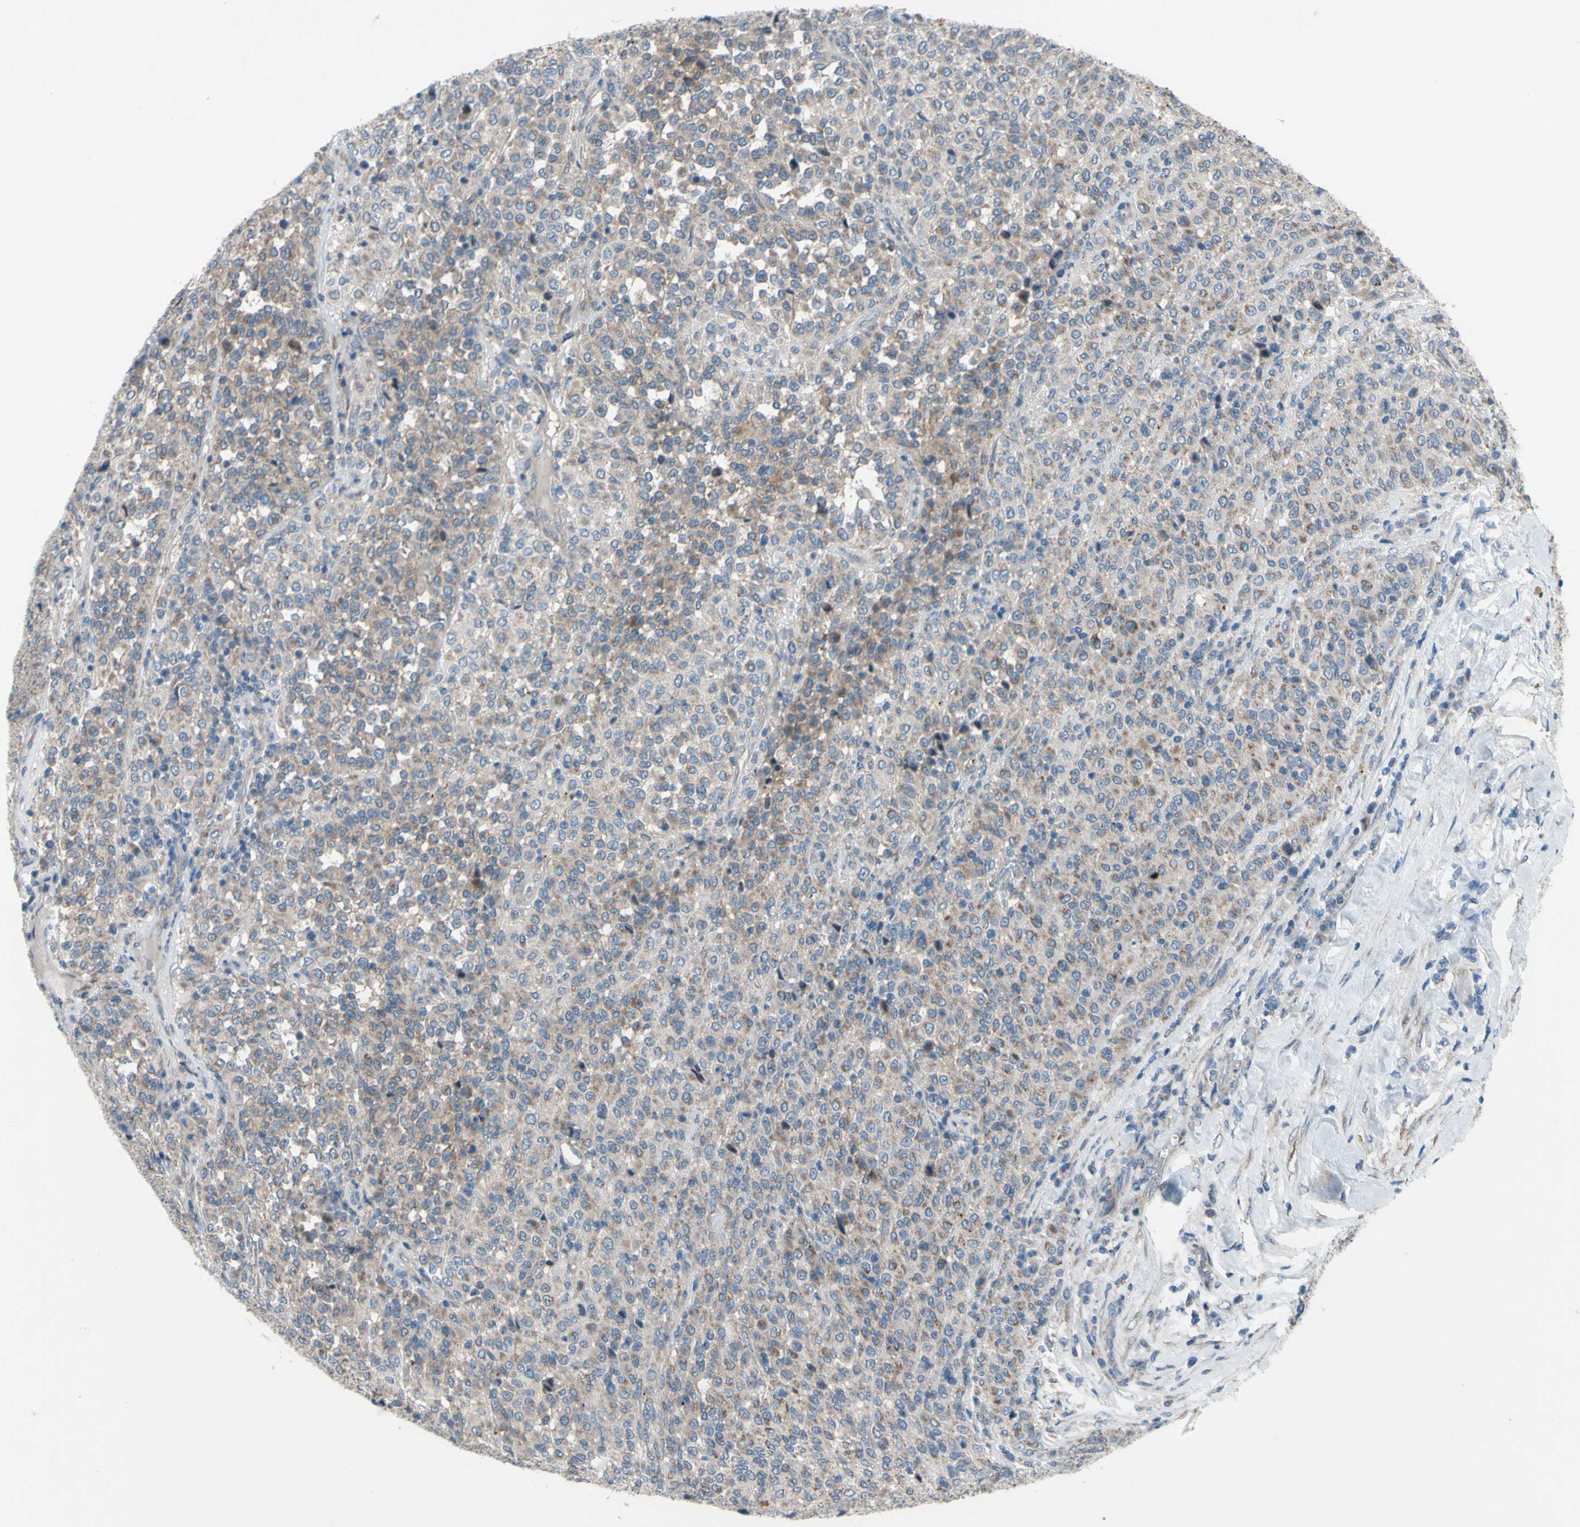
{"staining": {"intensity": "weak", "quantity": ">75%", "location": "cytoplasmic/membranous"}, "tissue": "melanoma", "cell_type": "Tumor cells", "image_type": "cancer", "snomed": [{"axis": "morphology", "description": "Malignant melanoma, Metastatic site"}, {"axis": "topography", "description": "Pancreas"}], "caption": "Immunohistochemical staining of melanoma displays weak cytoplasmic/membranous protein staining in about >75% of tumor cells.", "gene": "GRAMD2B", "patient": {"sex": "female", "age": 30}}